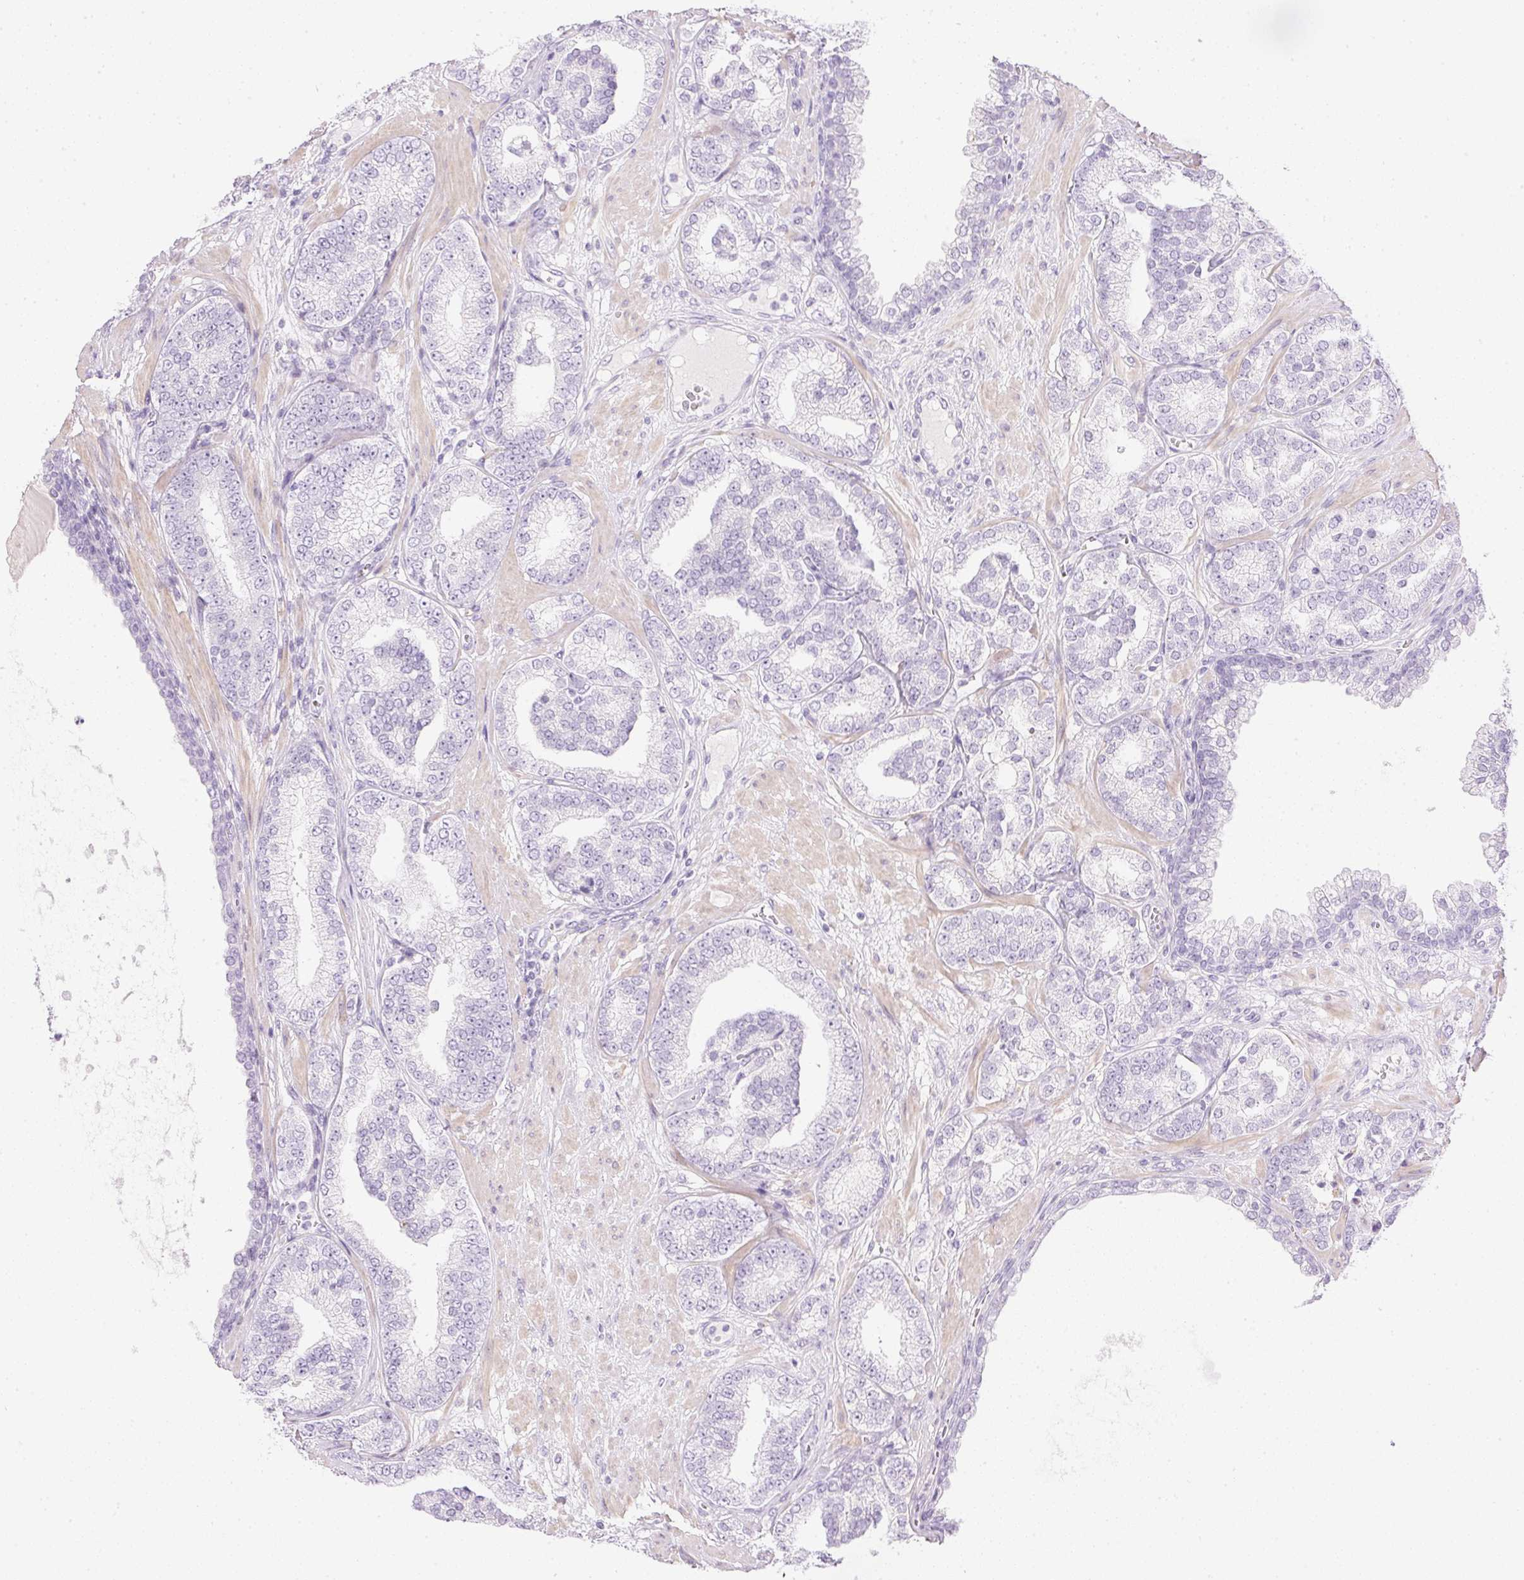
{"staining": {"intensity": "negative", "quantity": "none", "location": "none"}, "tissue": "prostate cancer", "cell_type": "Tumor cells", "image_type": "cancer", "snomed": [{"axis": "morphology", "description": "Adenocarcinoma, High grade"}, {"axis": "topography", "description": "Prostate"}], "caption": "DAB immunohistochemical staining of human adenocarcinoma (high-grade) (prostate) shows no significant positivity in tumor cells.", "gene": "CTRL", "patient": {"sex": "male", "age": 62}}